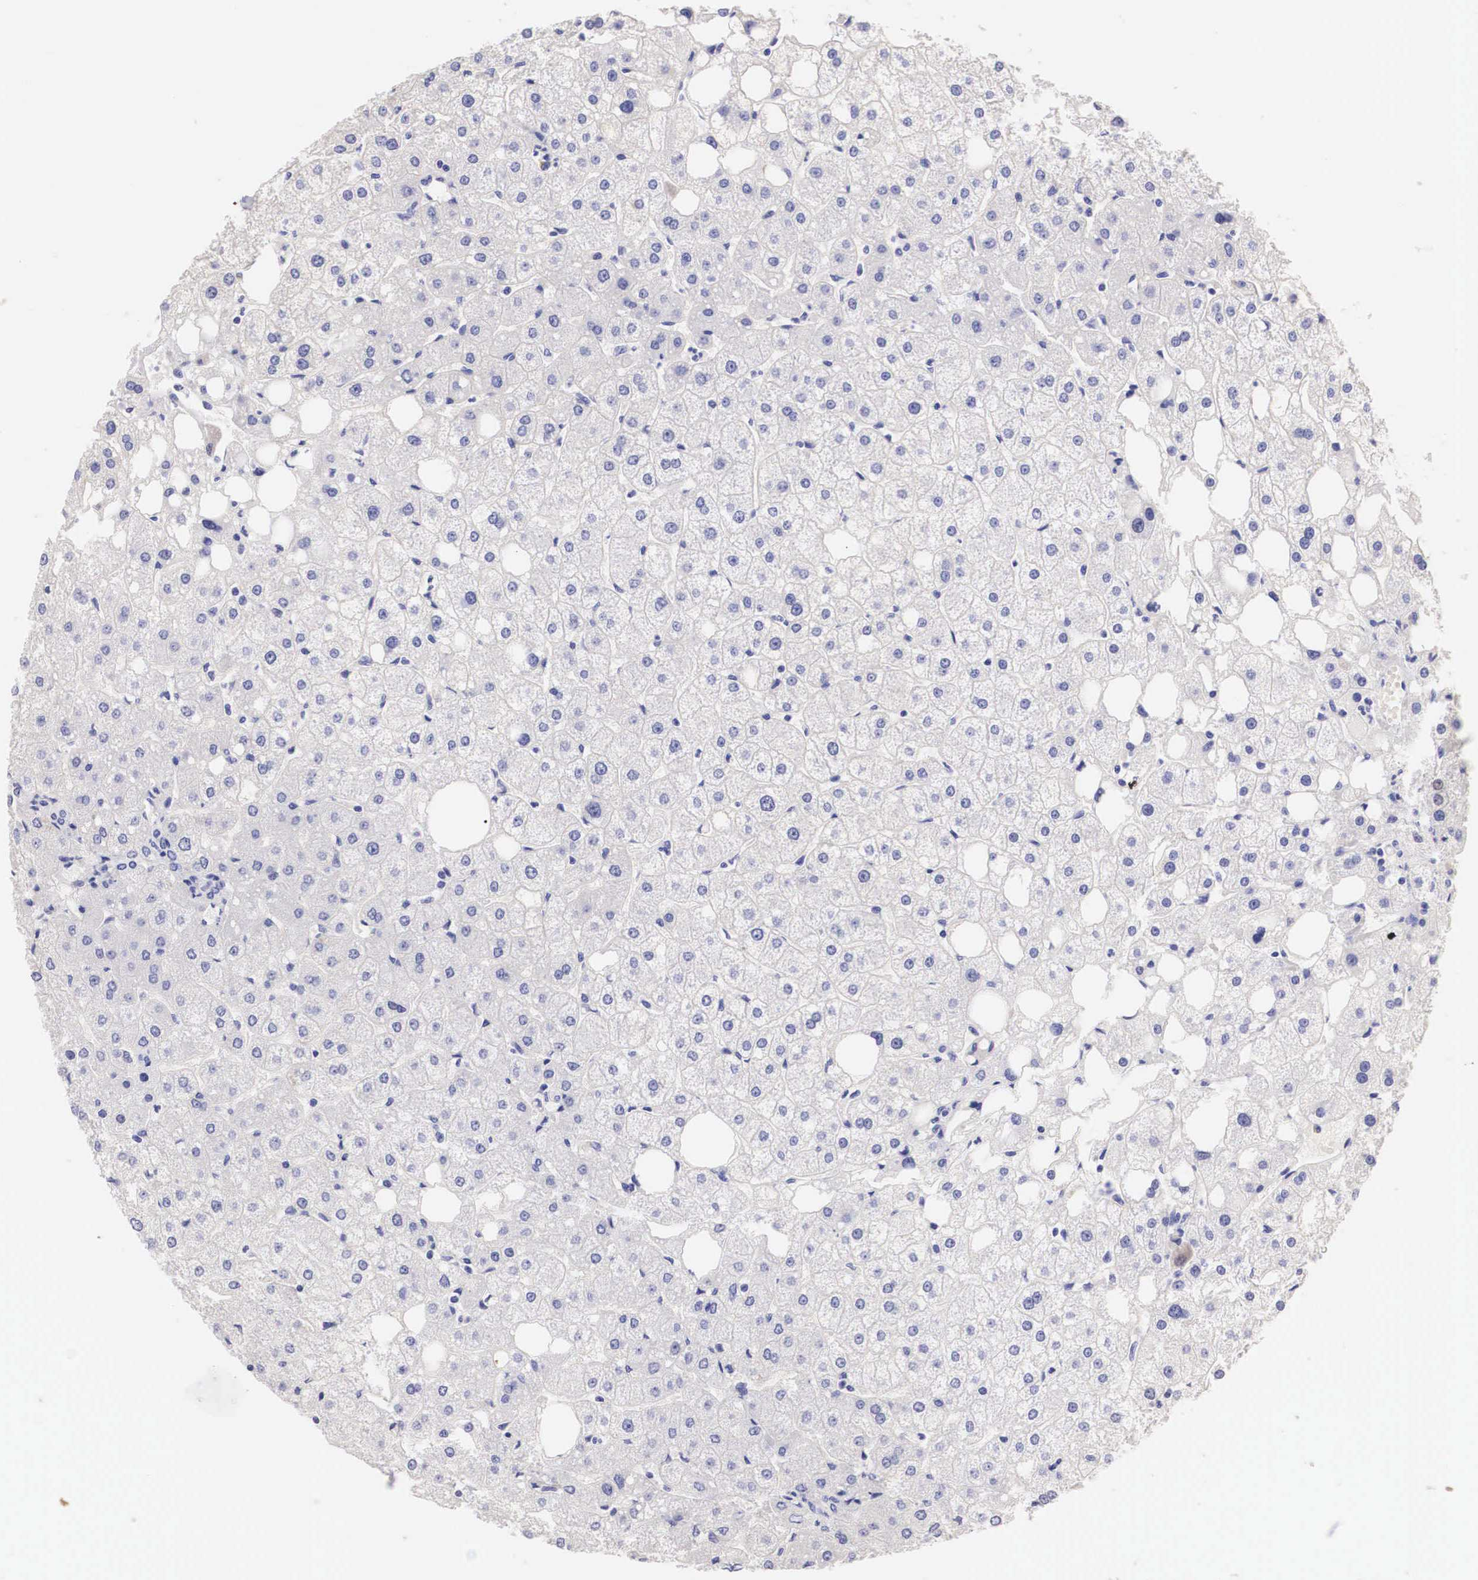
{"staining": {"intensity": "weak", "quantity": "<25%", "location": "cytoplasmic/membranous"}, "tissue": "liver", "cell_type": "Cholangiocytes", "image_type": "normal", "snomed": [{"axis": "morphology", "description": "Normal tissue, NOS"}, {"axis": "topography", "description": "Liver"}], "caption": "This is a photomicrograph of immunohistochemistry (IHC) staining of normal liver, which shows no staining in cholangiocytes. Brightfield microscopy of immunohistochemistry stained with DAB (3,3'-diaminobenzidine) (brown) and hematoxylin (blue), captured at high magnification.", "gene": "ERBB2", "patient": {"sex": "male", "age": 35}}